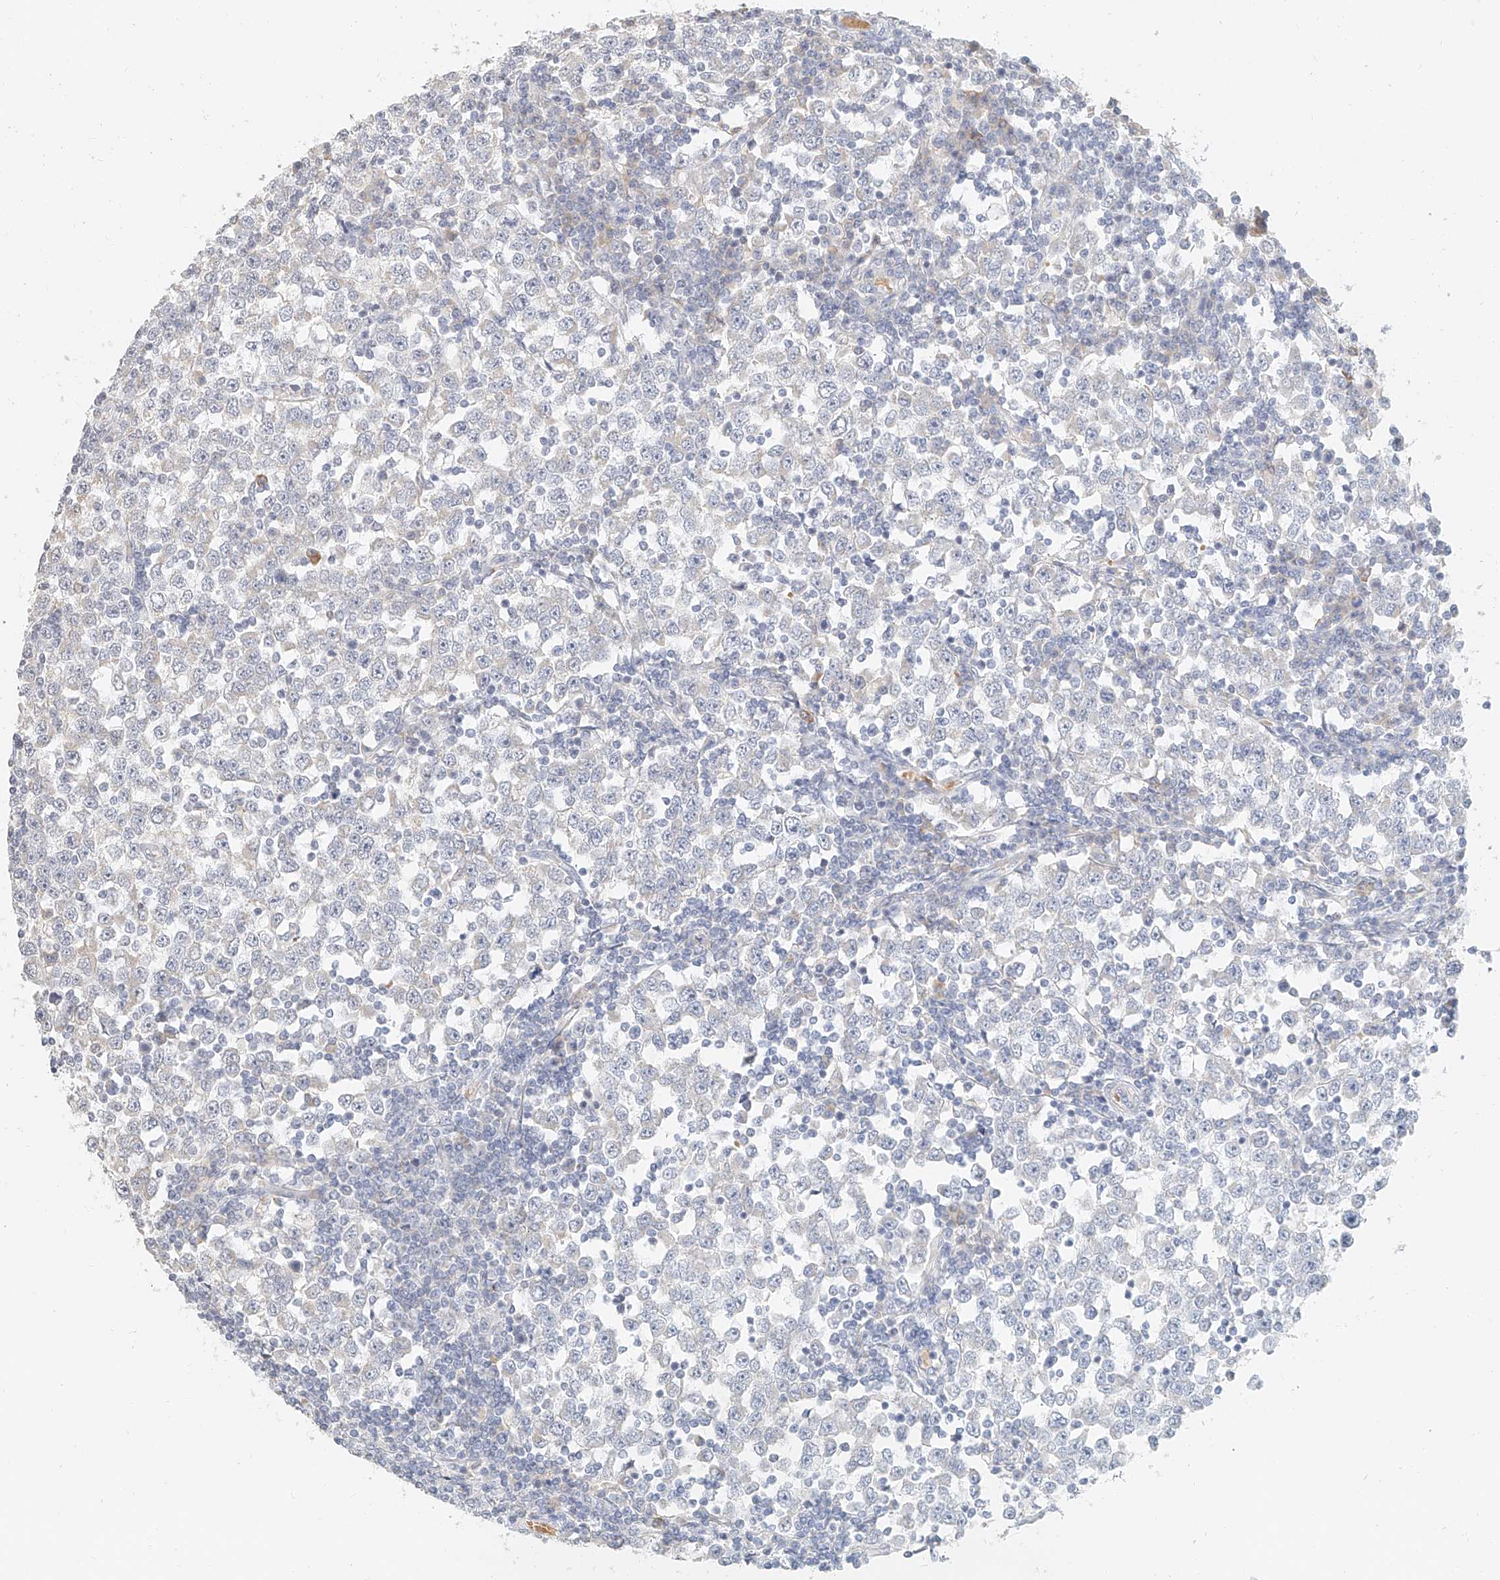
{"staining": {"intensity": "negative", "quantity": "none", "location": "none"}, "tissue": "testis cancer", "cell_type": "Tumor cells", "image_type": "cancer", "snomed": [{"axis": "morphology", "description": "Seminoma, NOS"}, {"axis": "topography", "description": "Testis"}], "caption": "An immunohistochemistry image of testis seminoma is shown. There is no staining in tumor cells of testis seminoma. (DAB (3,3'-diaminobenzidine) immunohistochemistry (IHC) visualized using brightfield microscopy, high magnification).", "gene": "CXorf58", "patient": {"sex": "male", "age": 65}}